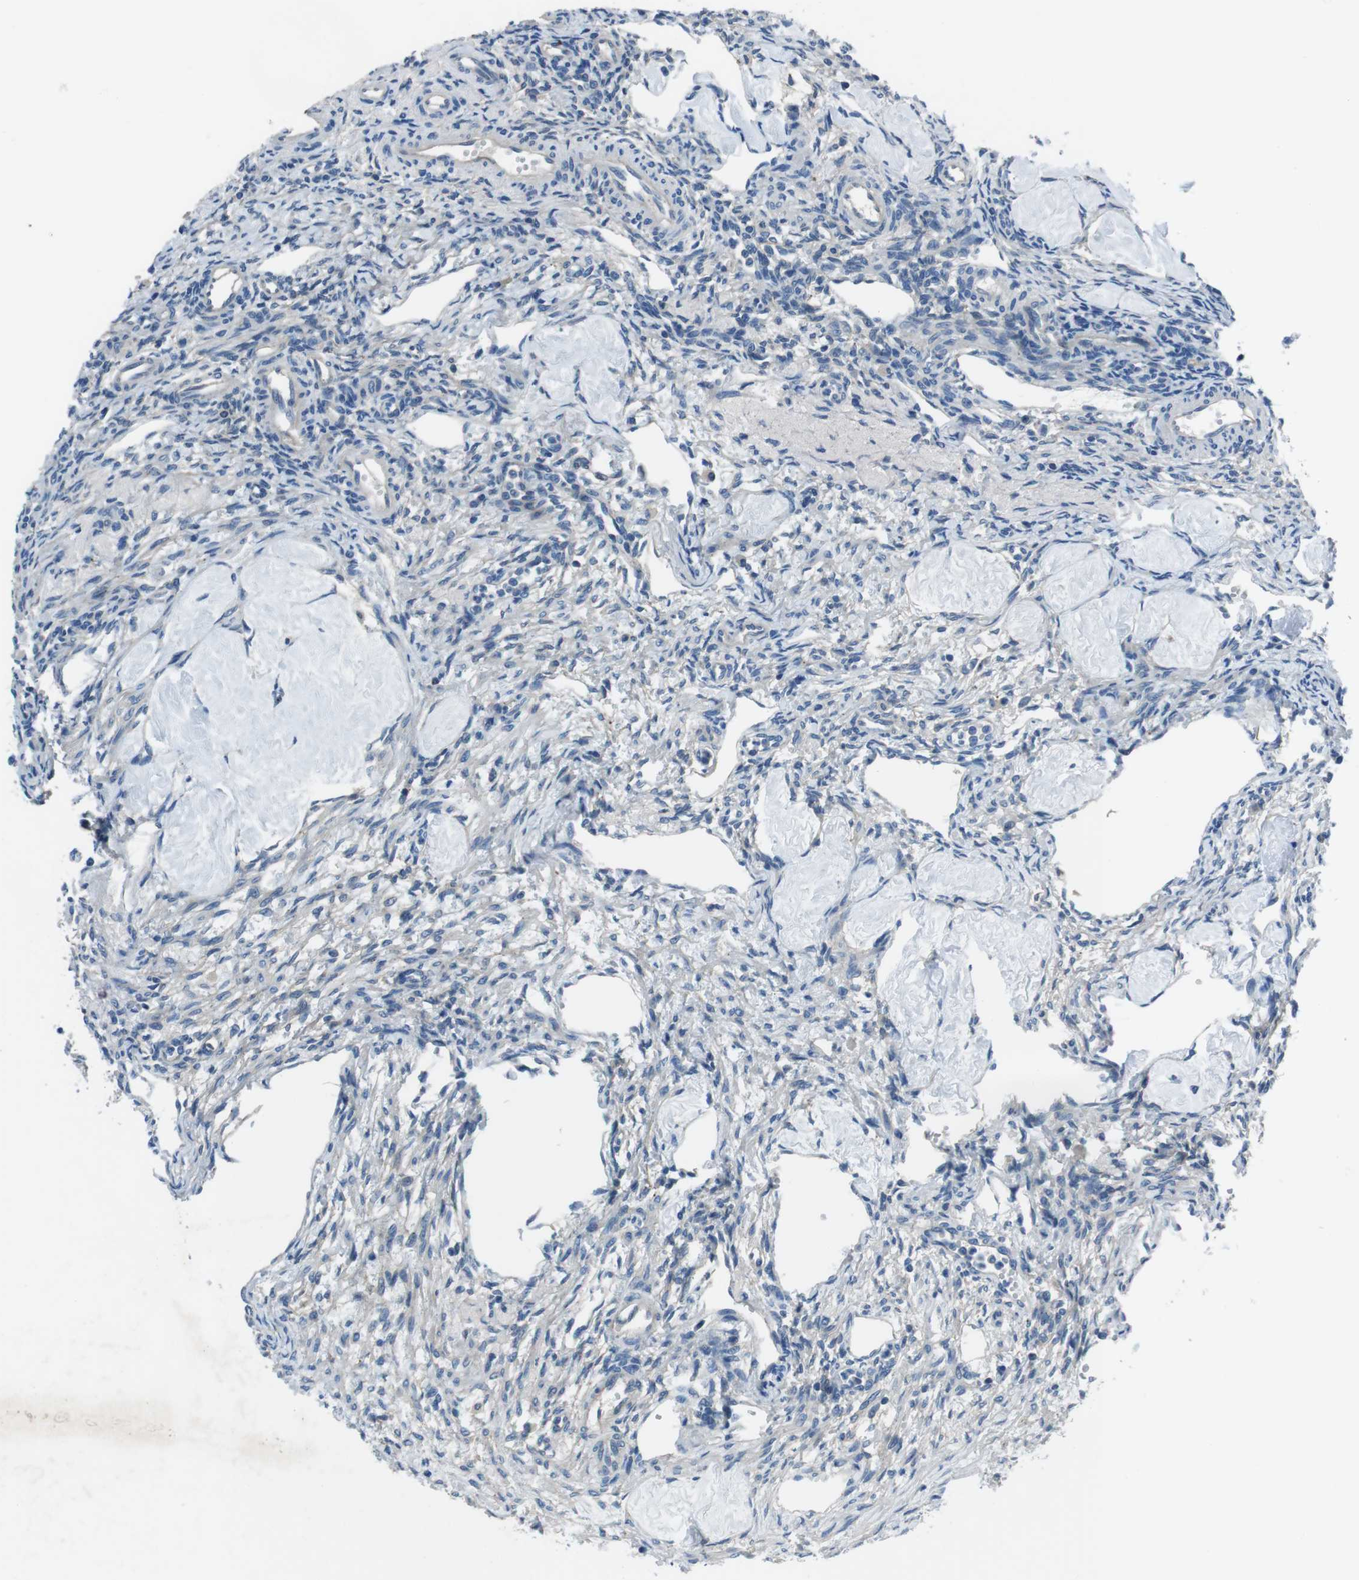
{"staining": {"intensity": "negative", "quantity": "none", "location": "none"}, "tissue": "ovary", "cell_type": "Follicle cells", "image_type": "normal", "snomed": [{"axis": "morphology", "description": "Normal tissue, NOS"}, {"axis": "topography", "description": "Ovary"}], "caption": "DAB immunohistochemical staining of benign ovary displays no significant positivity in follicle cells.", "gene": "TULP3", "patient": {"sex": "female", "age": 33}}